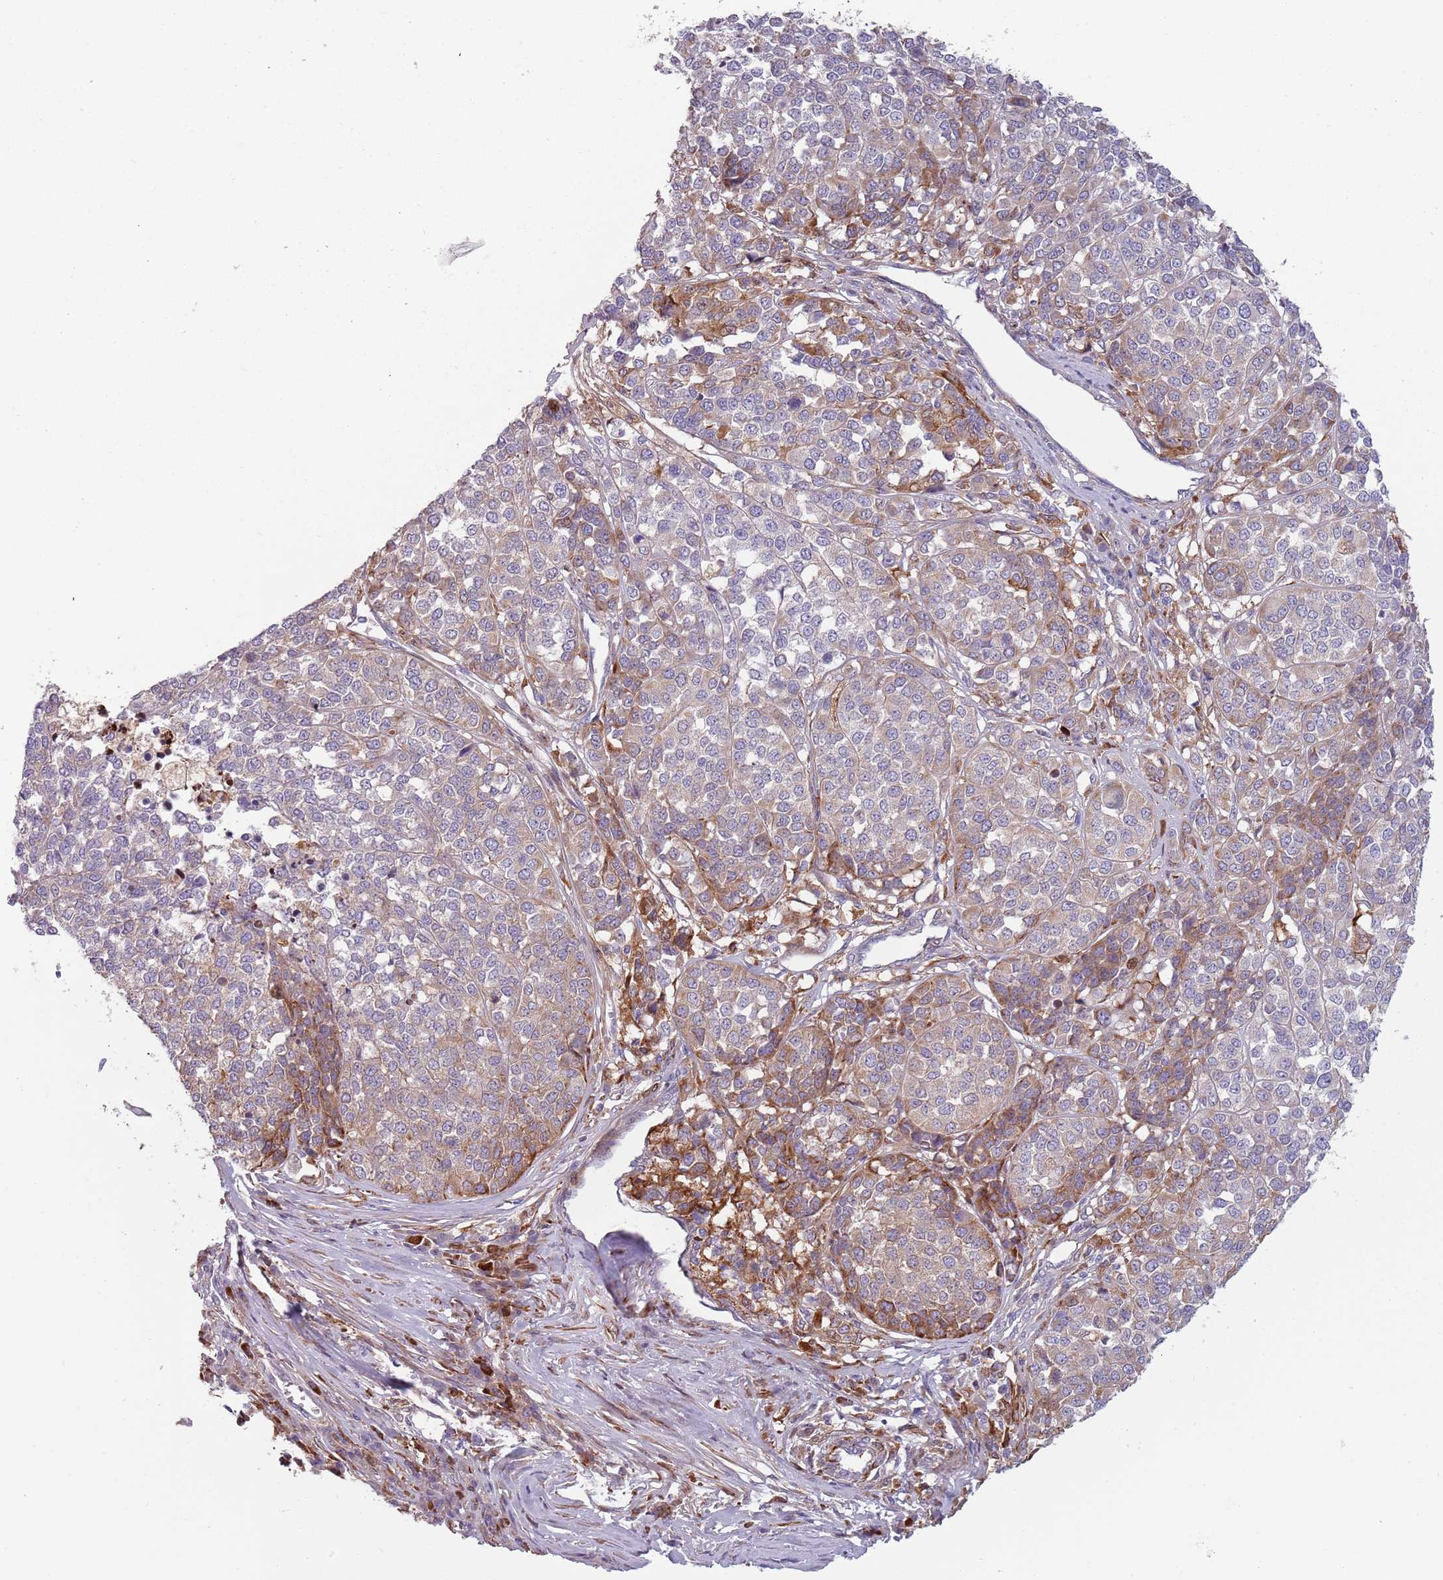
{"staining": {"intensity": "moderate", "quantity": "25%-75%", "location": "cytoplasmic/membranous"}, "tissue": "melanoma", "cell_type": "Tumor cells", "image_type": "cancer", "snomed": [{"axis": "morphology", "description": "Malignant melanoma, Metastatic site"}, {"axis": "topography", "description": "Lymph node"}], "caption": "Immunohistochemical staining of human melanoma exhibits moderate cytoplasmic/membranous protein staining in approximately 25%-75% of tumor cells.", "gene": "NADK", "patient": {"sex": "male", "age": 44}}